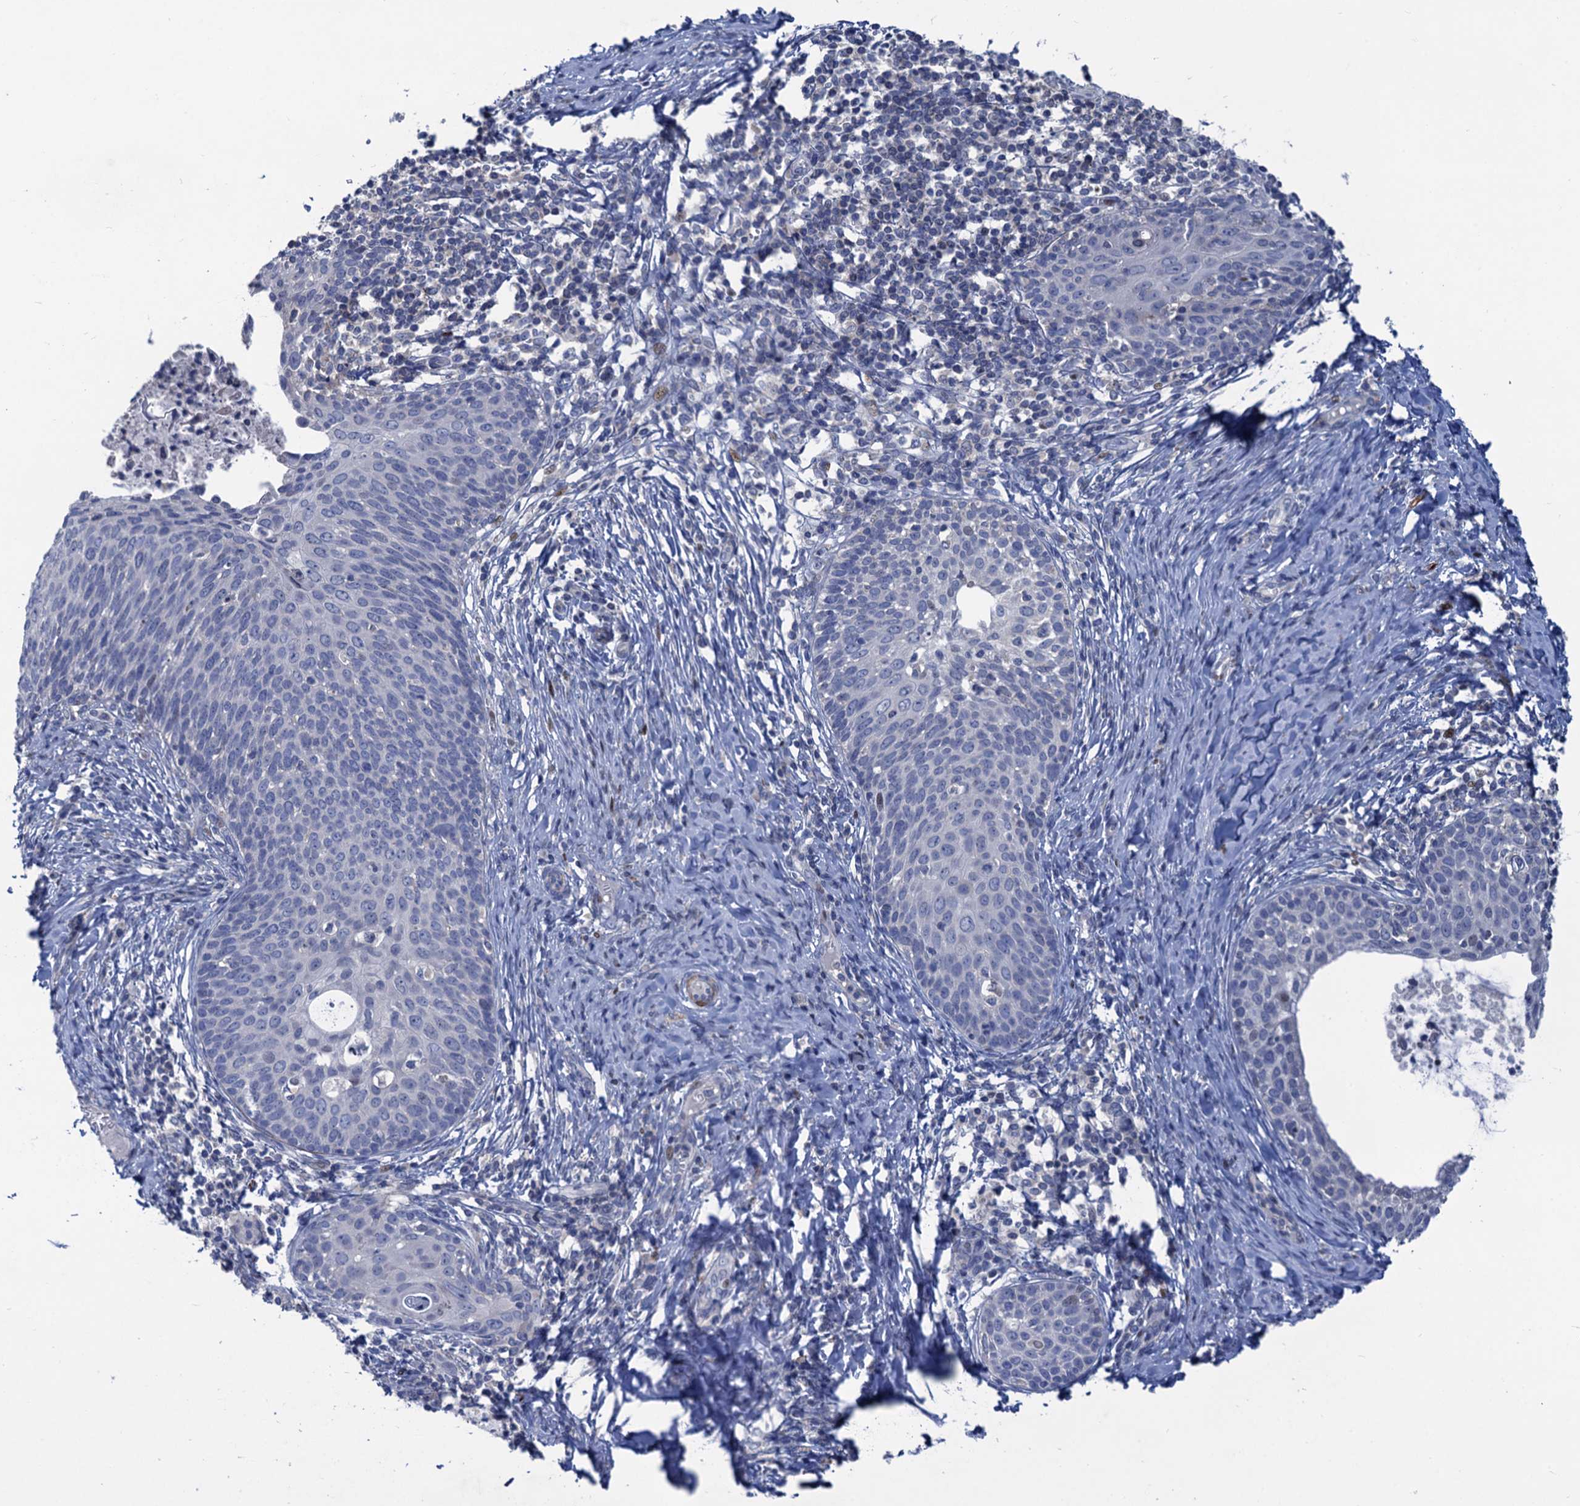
{"staining": {"intensity": "negative", "quantity": "none", "location": "none"}, "tissue": "cervical cancer", "cell_type": "Tumor cells", "image_type": "cancer", "snomed": [{"axis": "morphology", "description": "Squamous cell carcinoma, NOS"}, {"axis": "topography", "description": "Cervix"}], "caption": "Squamous cell carcinoma (cervical) was stained to show a protein in brown. There is no significant expression in tumor cells. Nuclei are stained in blue.", "gene": "ESYT3", "patient": {"sex": "female", "age": 52}}